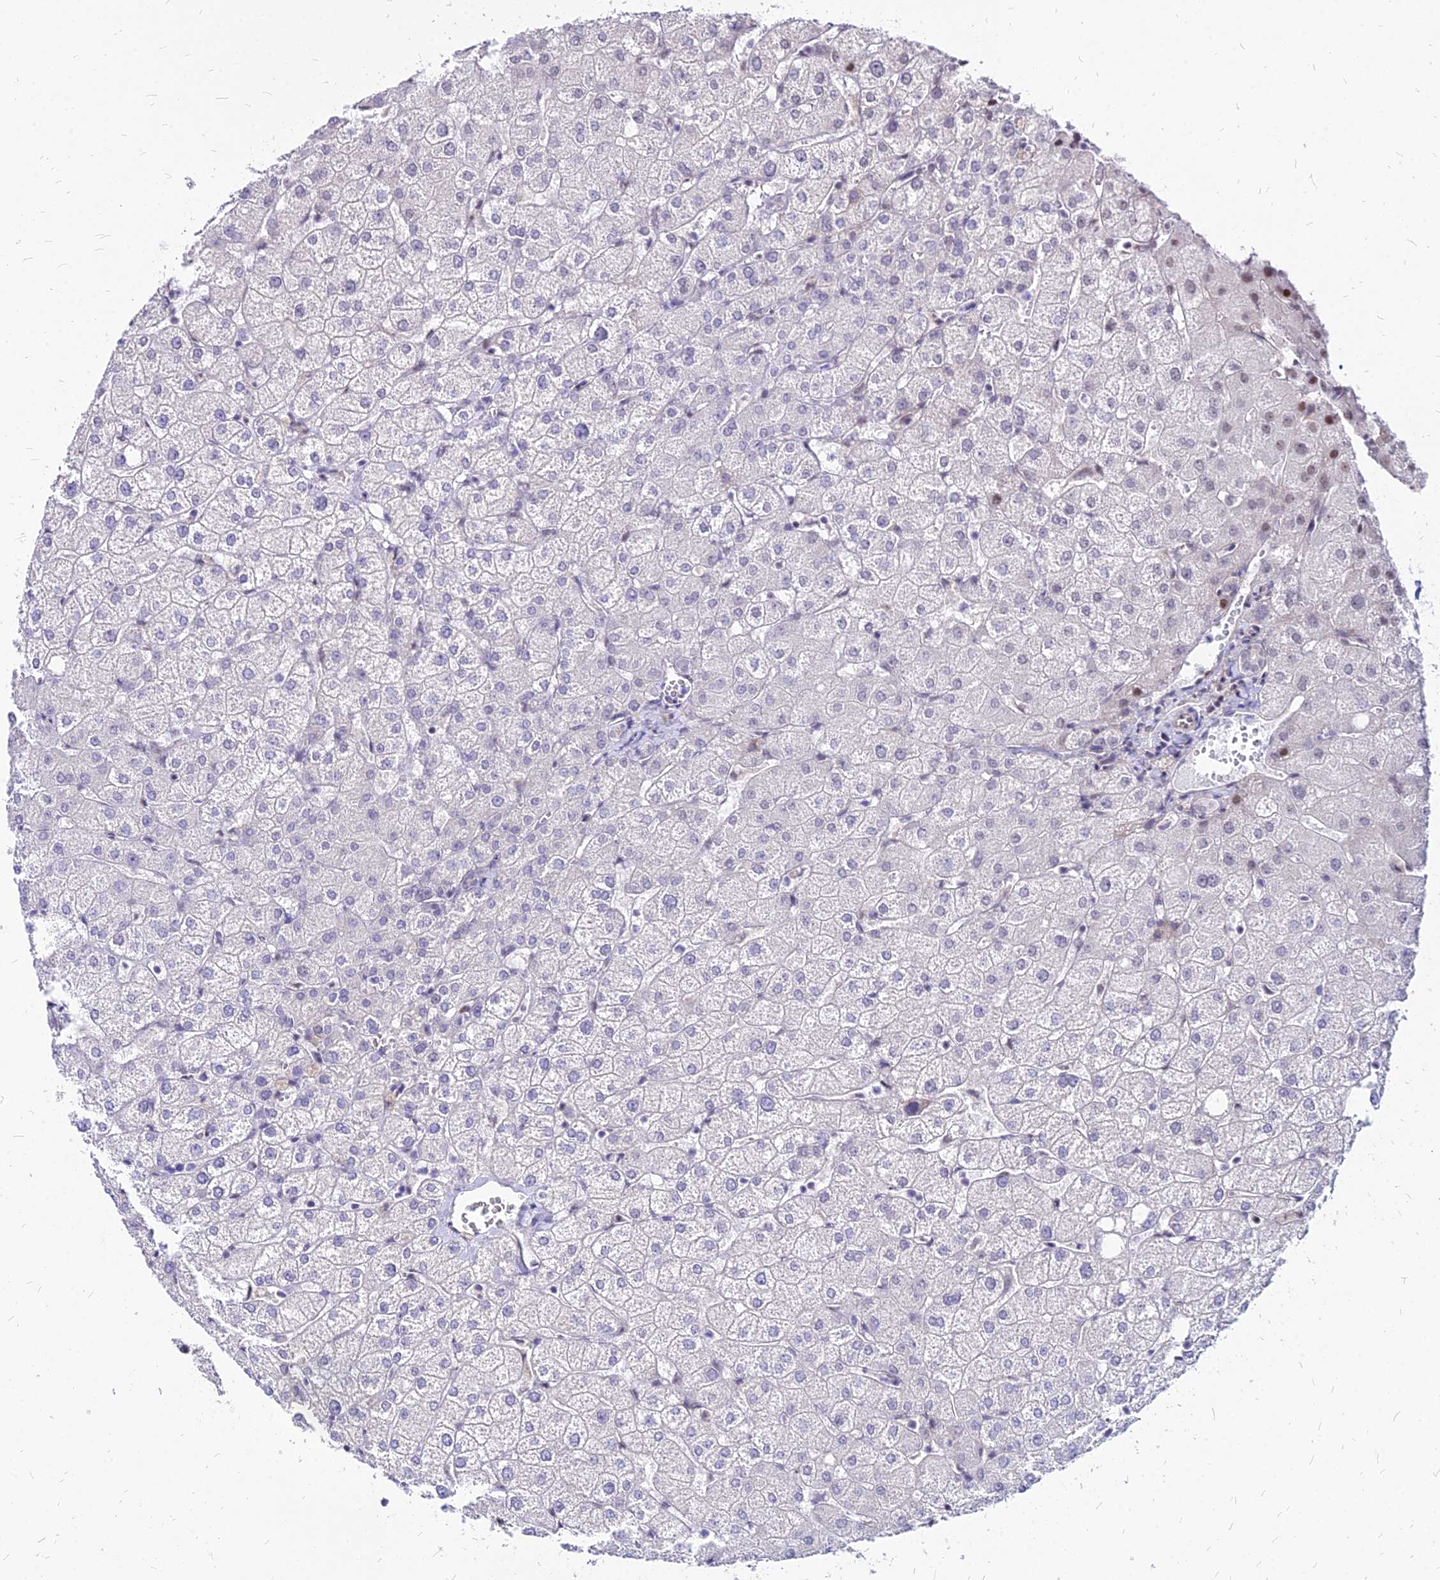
{"staining": {"intensity": "negative", "quantity": "none", "location": "none"}, "tissue": "liver", "cell_type": "Cholangiocytes", "image_type": "normal", "snomed": [{"axis": "morphology", "description": "Normal tissue, NOS"}, {"axis": "topography", "description": "Liver"}], "caption": "This is an immunohistochemistry (IHC) photomicrograph of normal liver. There is no staining in cholangiocytes.", "gene": "FDX2", "patient": {"sex": "female", "age": 54}}